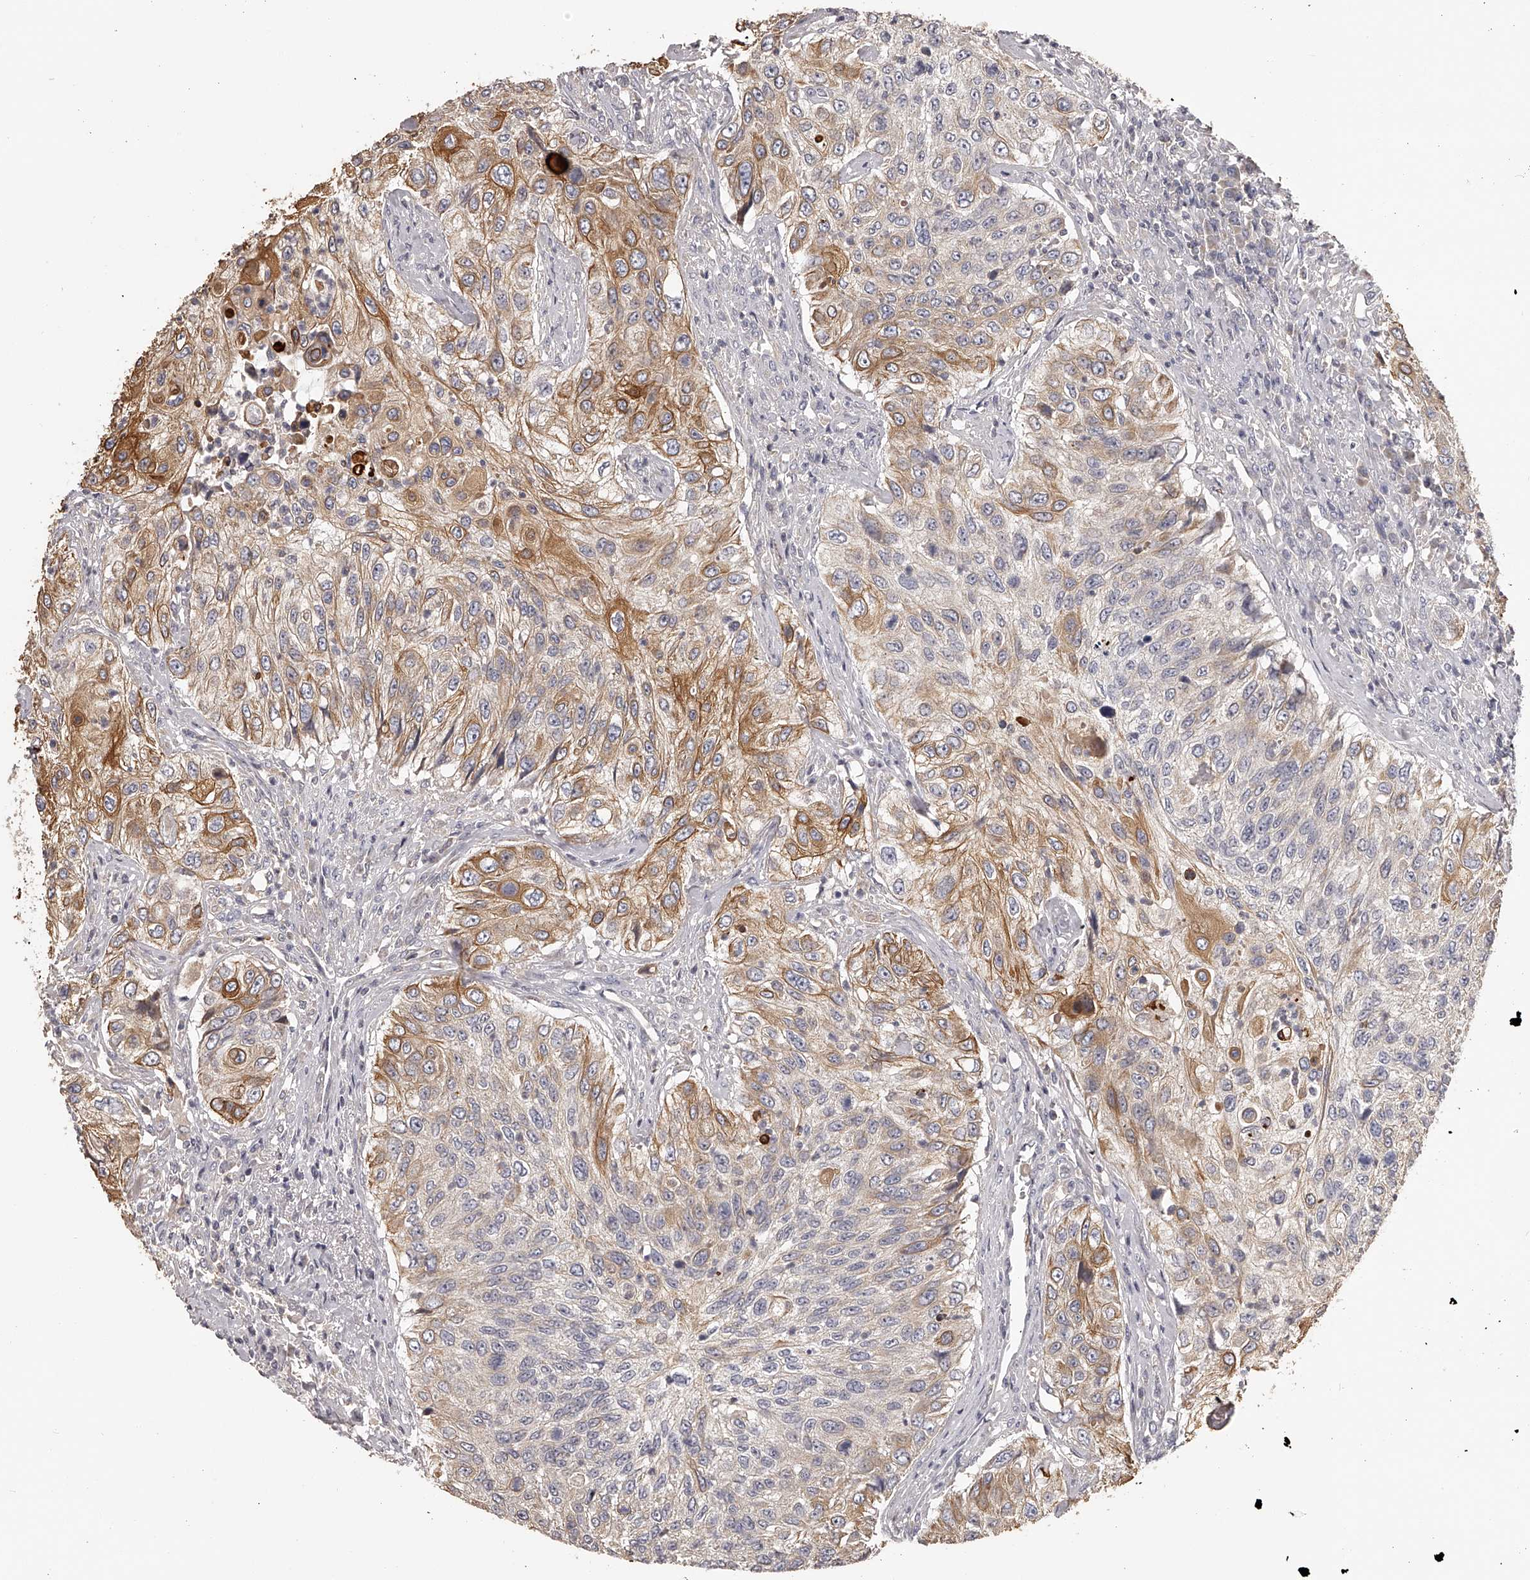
{"staining": {"intensity": "moderate", "quantity": "25%-75%", "location": "cytoplasmic/membranous"}, "tissue": "urothelial cancer", "cell_type": "Tumor cells", "image_type": "cancer", "snomed": [{"axis": "morphology", "description": "Urothelial carcinoma, High grade"}, {"axis": "topography", "description": "Urinary bladder"}], "caption": "Protein analysis of urothelial cancer tissue reveals moderate cytoplasmic/membranous expression in about 25%-75% of tumor cells.", "gene": "TNN", "patient": {"sex": "female", "age": 60}}